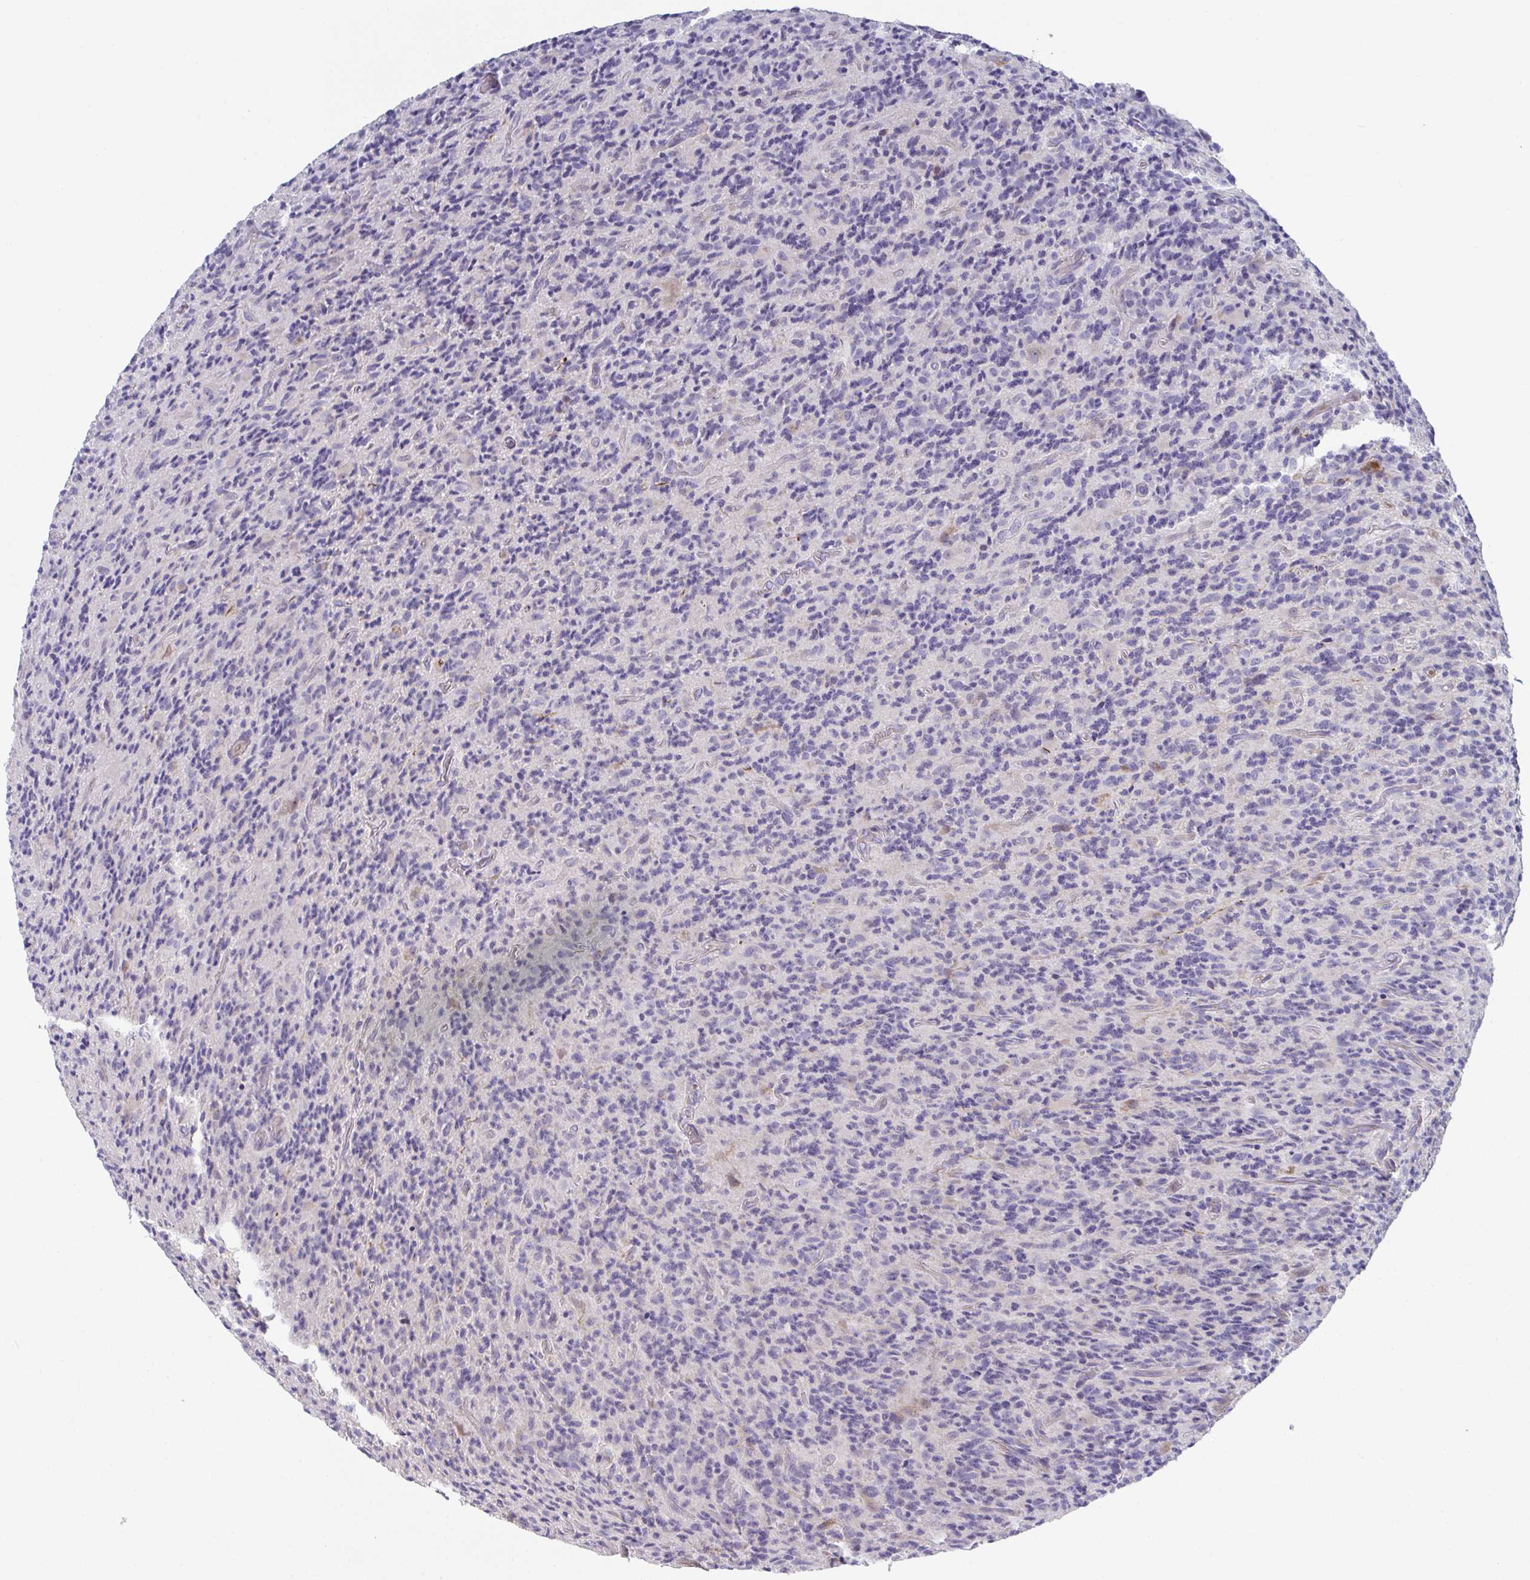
{"staining": {"intensity": "negative", "quantity": "none", "location": "none"}, "tissue": "glioma", "cell_type": "Tumor cells", "image_type": "cancer", "snomed": [{"axis": "morphology", "description": "Glioma, malignant, High grade"}, {"axis": "topography", "description": "Brain"}], "caption": "Immunohistochemical staining of glioma demonstrates no significant expression in tumor cells.", "gene": "ANO5", "patient": {"sex": "male", "age": 76}}